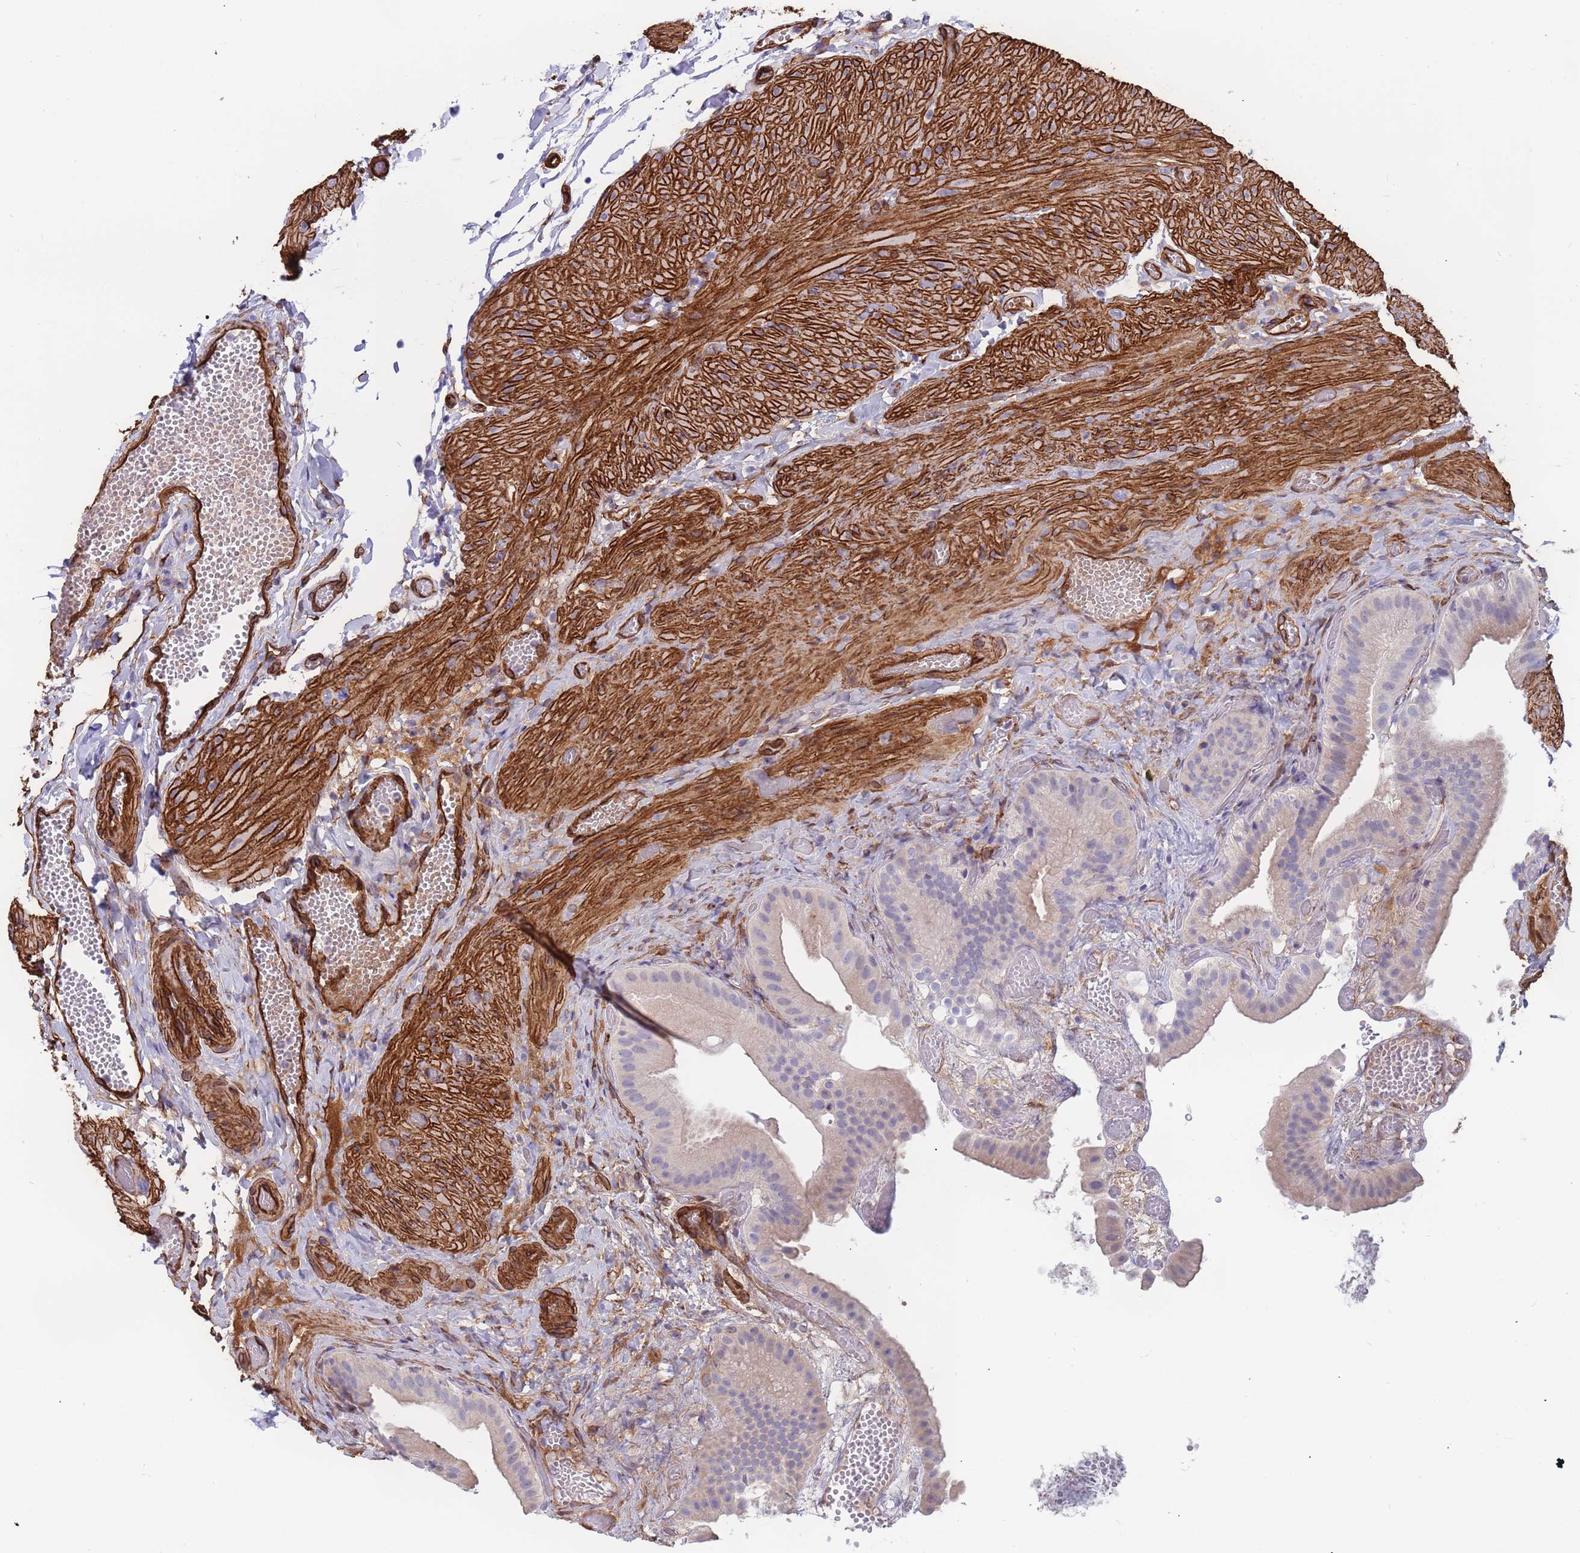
{"staining": {"intensity": "negative", "quantity": "none", "location": "none"}, "tissue": "gallbladder", "cell_type": "Glandular cells", "image_type": "normal", "snomed": [{"axis": "morphology", "description": "Normal tissue, NOS"}, {"axis": "topography", "description": "Gallbladder"}], "caption": "This is an IHC photomicrograph of normal gallbladder. There is no staining in glandular cells.", "gene": "EHD2", "patient": {"sex": "female", "age": 64}}